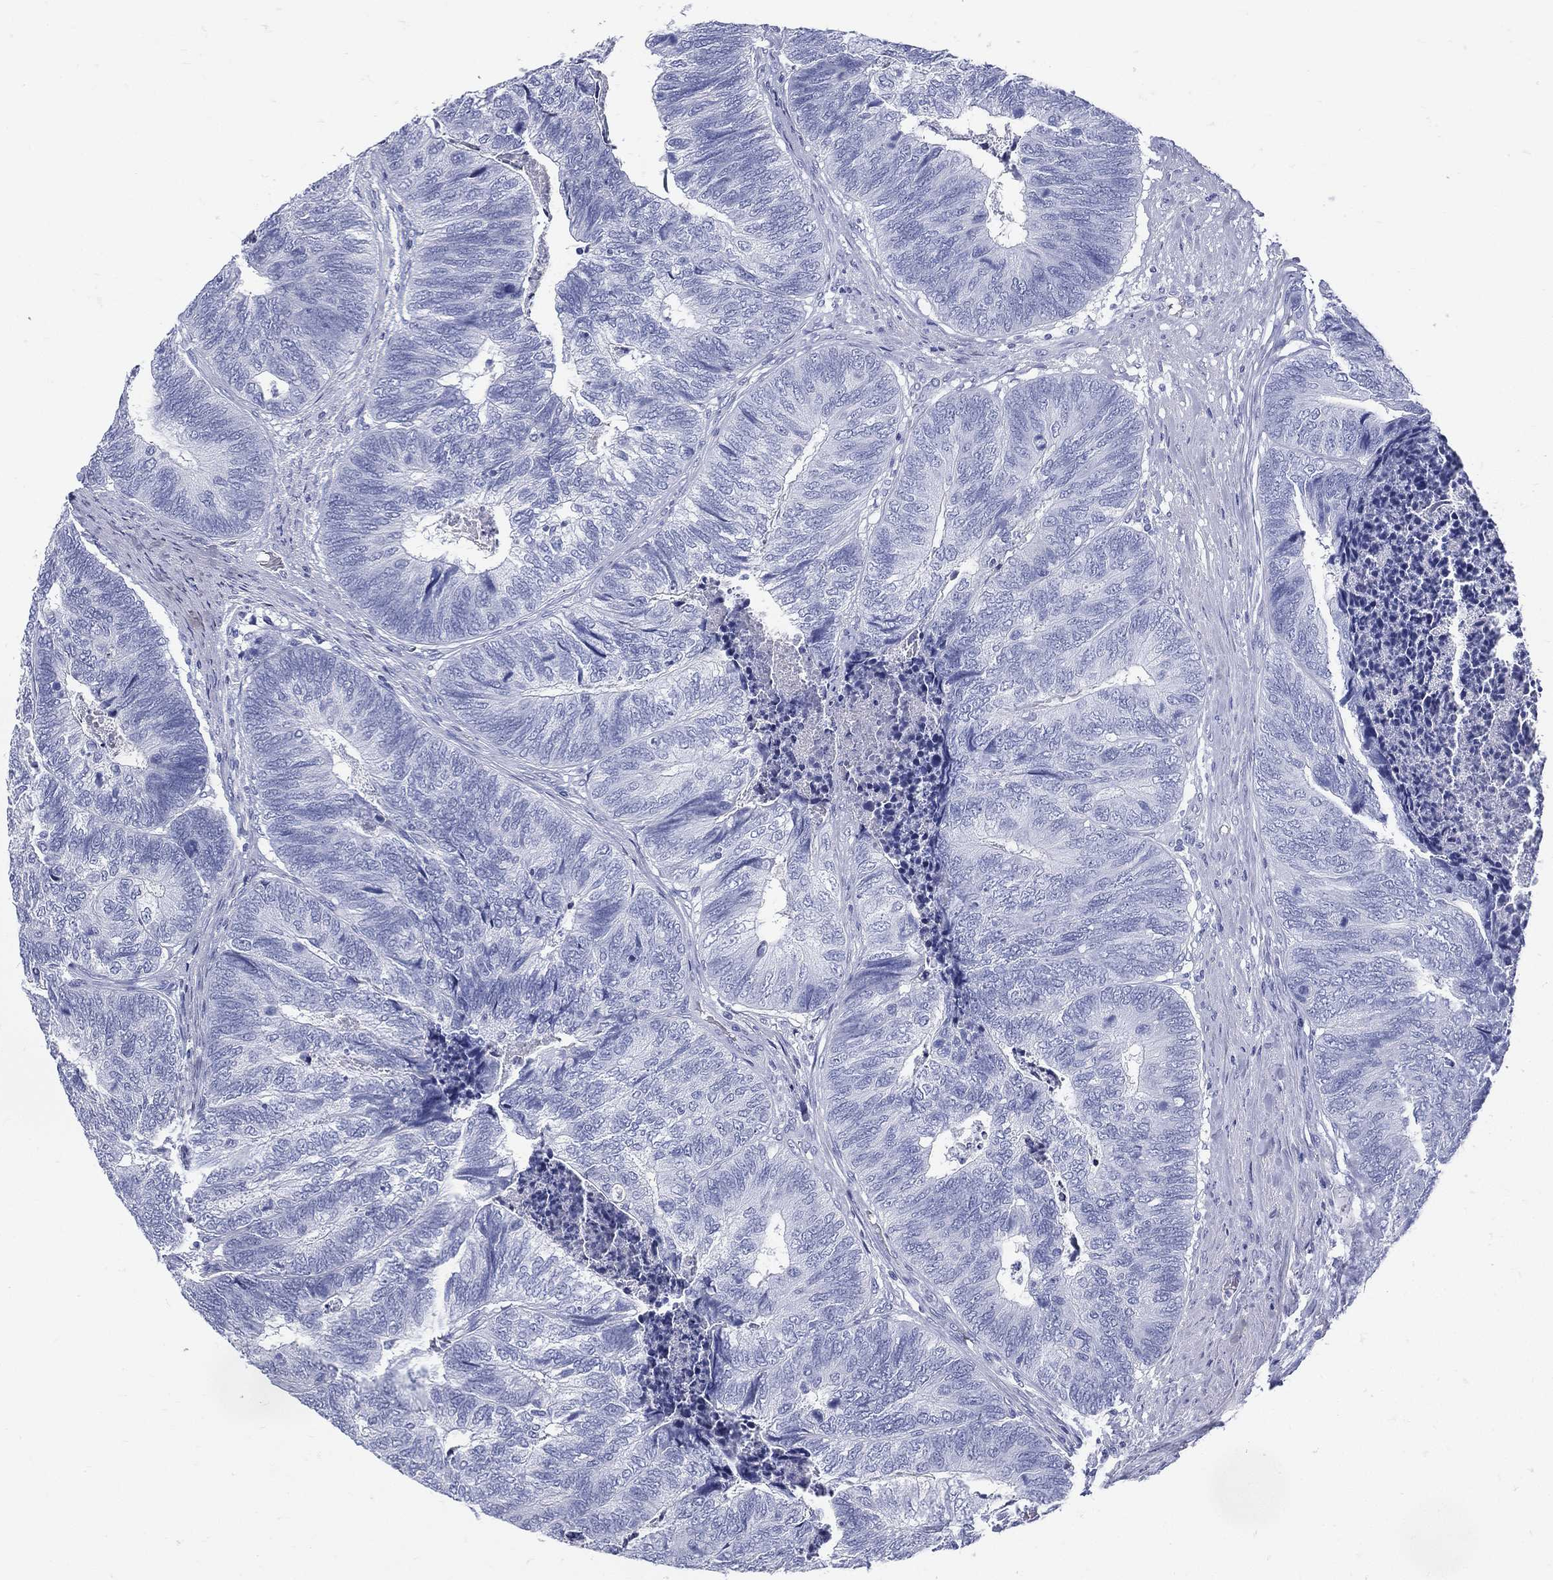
{"staining": {"intensity": "negative", "quantity": "none", "location": "none"}, "tissue": "colorectal cancer", "cell_type": "Tumor cells", "image_type": "cancer", "snomed": [{"axis": "morphology", "description": "Adenocarcinoma, NOS"}, {"axis": "topography", "description": "Colon"}], "caption": "Immunohistochemistry photomicrograph of colorectal adenocarcinoma stained for a protein (brown), which displays no staining in tumor cells. The staining was performed using DAB to visualize the protein expression in brown, while the nuclei were stained in blue with hematoxylin (Magnification: 20x).", "gene": "ETNPPL", "patient": {"sex": "female", "age": 67}}